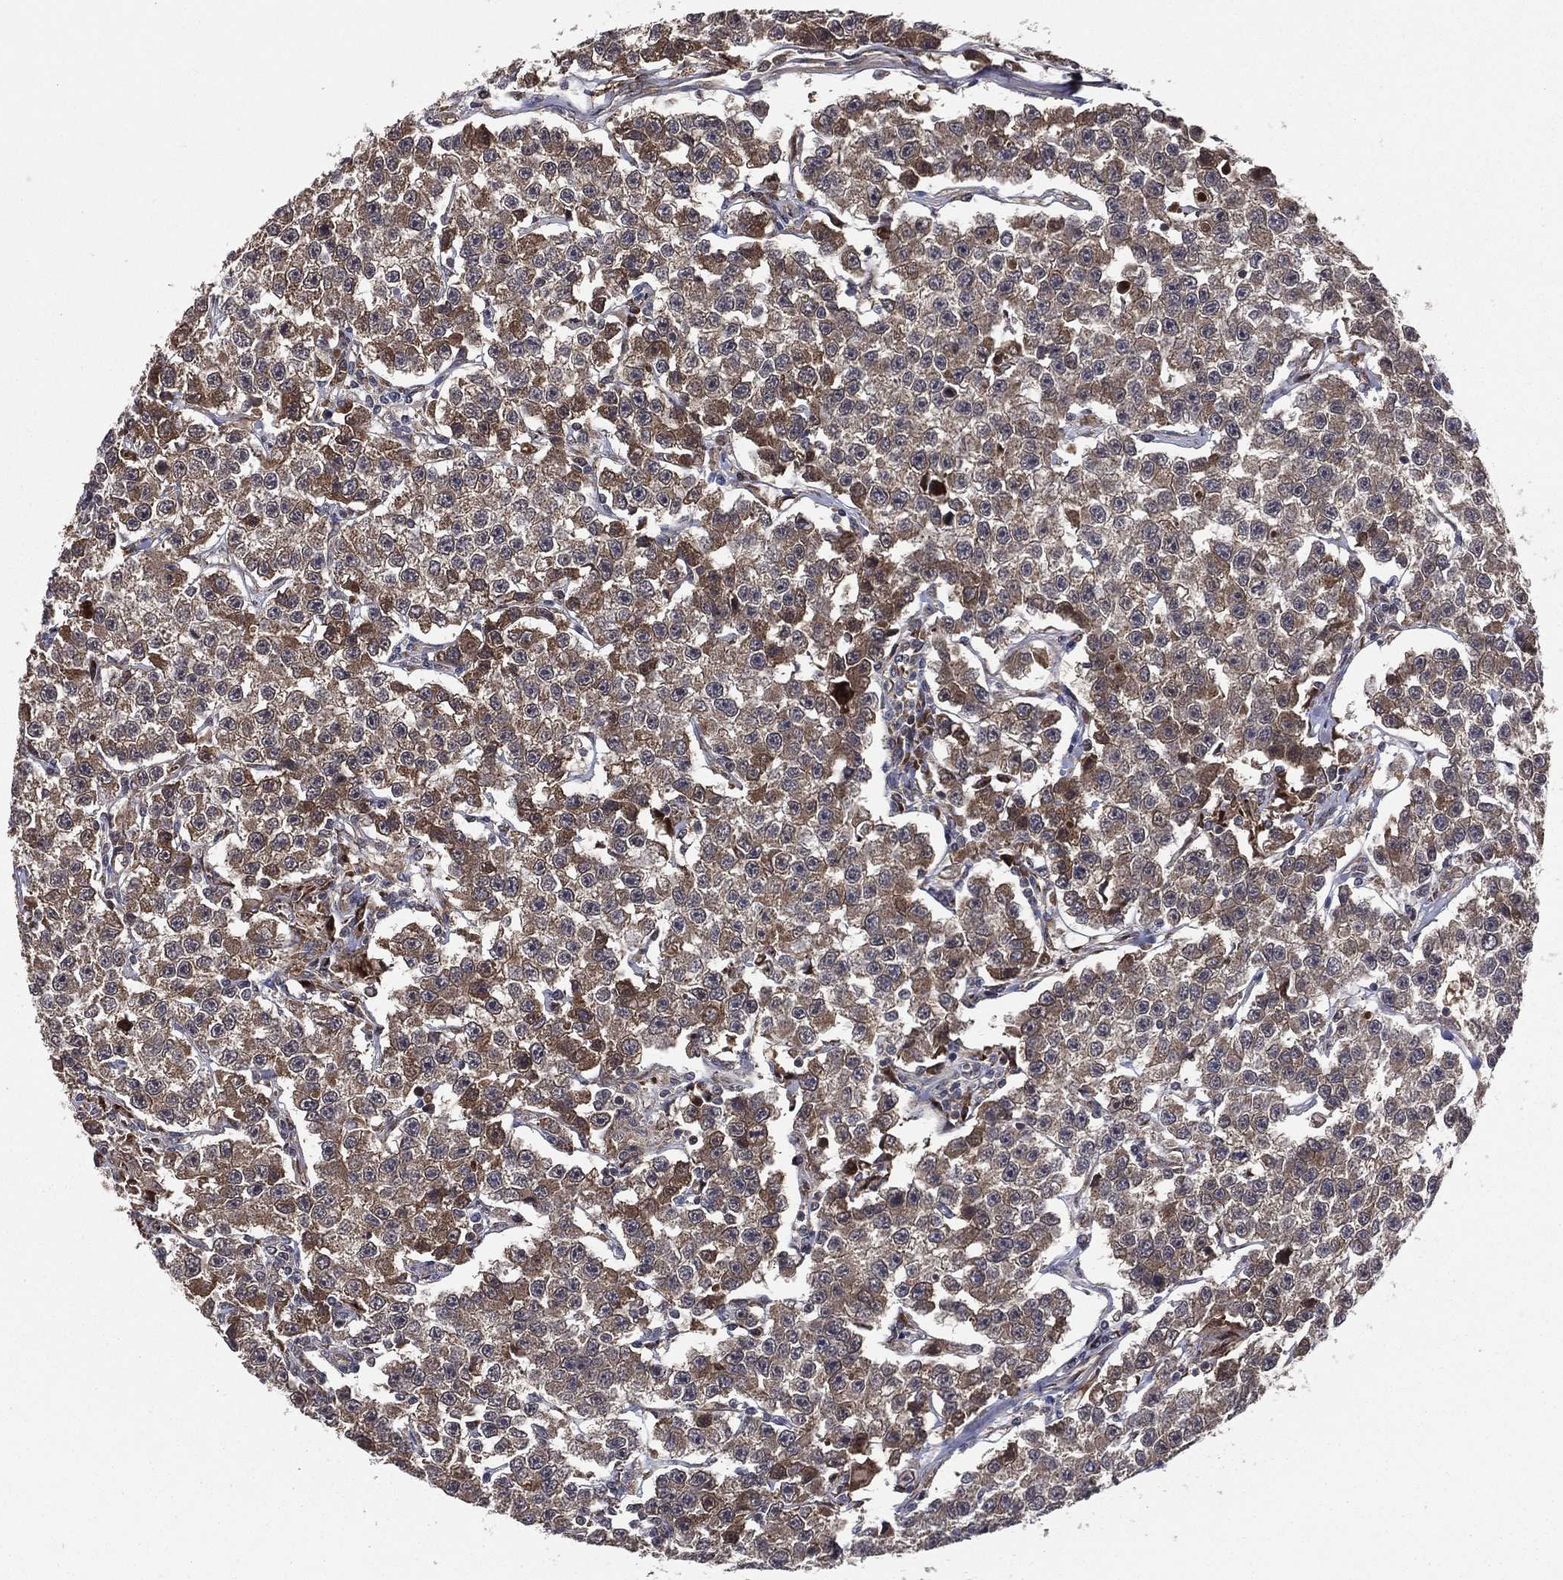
{"staining": {"intensity": "moderate", "quantity": "<25%", "location": "cytoplasmic/membranous"}, "tissue": "testis cancer", "cell_type": "Tumor cells", "image_type": "cancer", "snomed": [{"axis": "morphology", "description": "Seminoma, NOS"}, {"axis": "topography", "description": "Testis"}], "caption": "IHC photomicrograph of neoplastic tissue: testis cancer (seminoma) stained using immunohistochemistry (IHC) exhibits low levels of moderate protein expression localized specifically in the cytoplasmic/membranous of tumor cells, appearing as a cytoplasmic/membranous brown color.", "gene": "RAB11FIP4", "patient": {"sex": "male", "age": 59}}